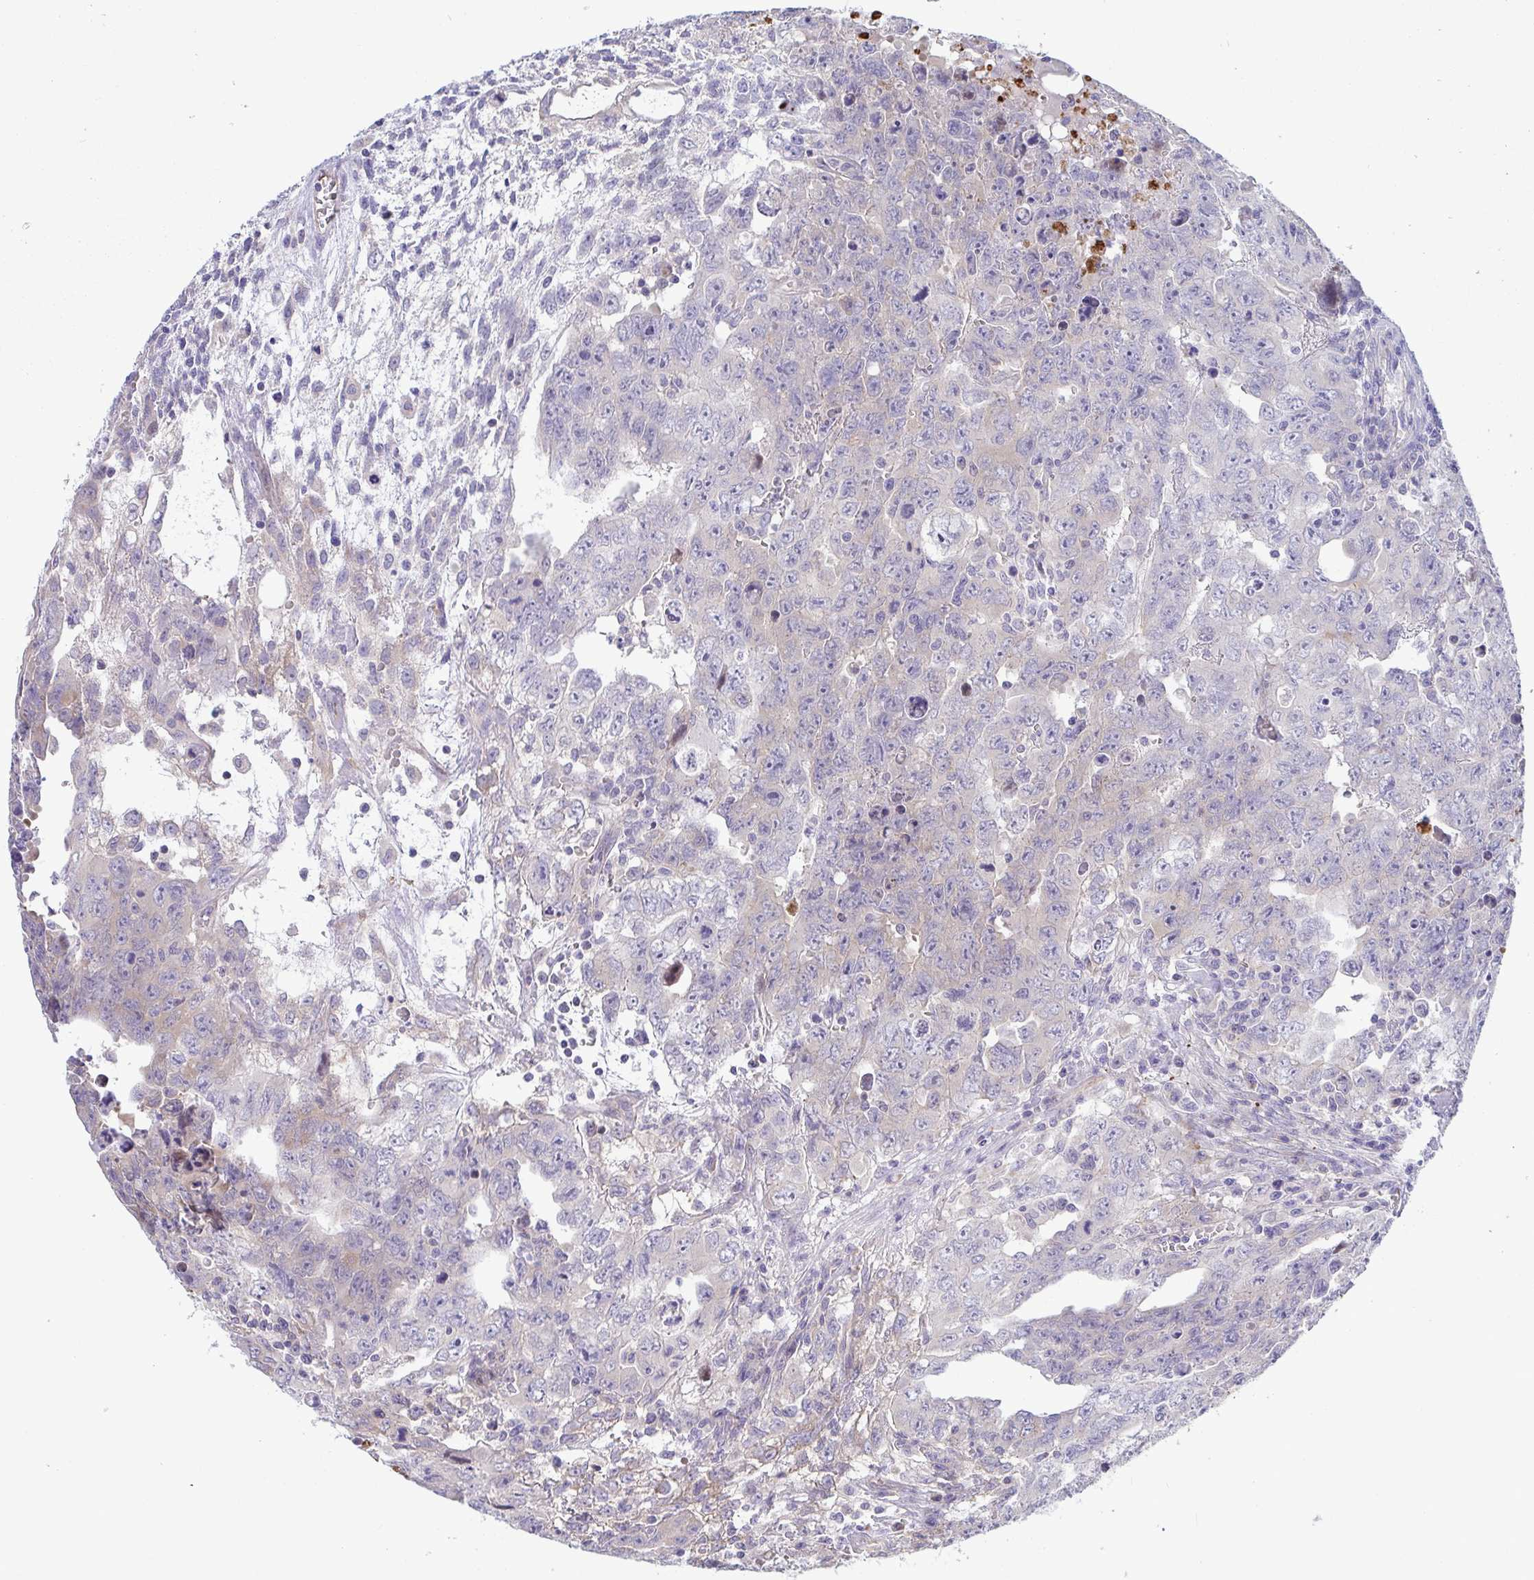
{"staining": {"intensity": "negative", "quantity": "none", "location": "none"}, "tissue": "testis cancer", "cell_type": "Tumor cells", "image_type": "cancer", "snomed": [{"axis": "morphology", "description": "Carcinoma, Embryonal, NOS"}, {"axis": "topography", "description": "Testis"}], "caption": "Tumor cells are negative for brown protein staining in testis embryonal carcinoma.", "gene": "IL37", "patient": {"sex": "male", "age": 24}}